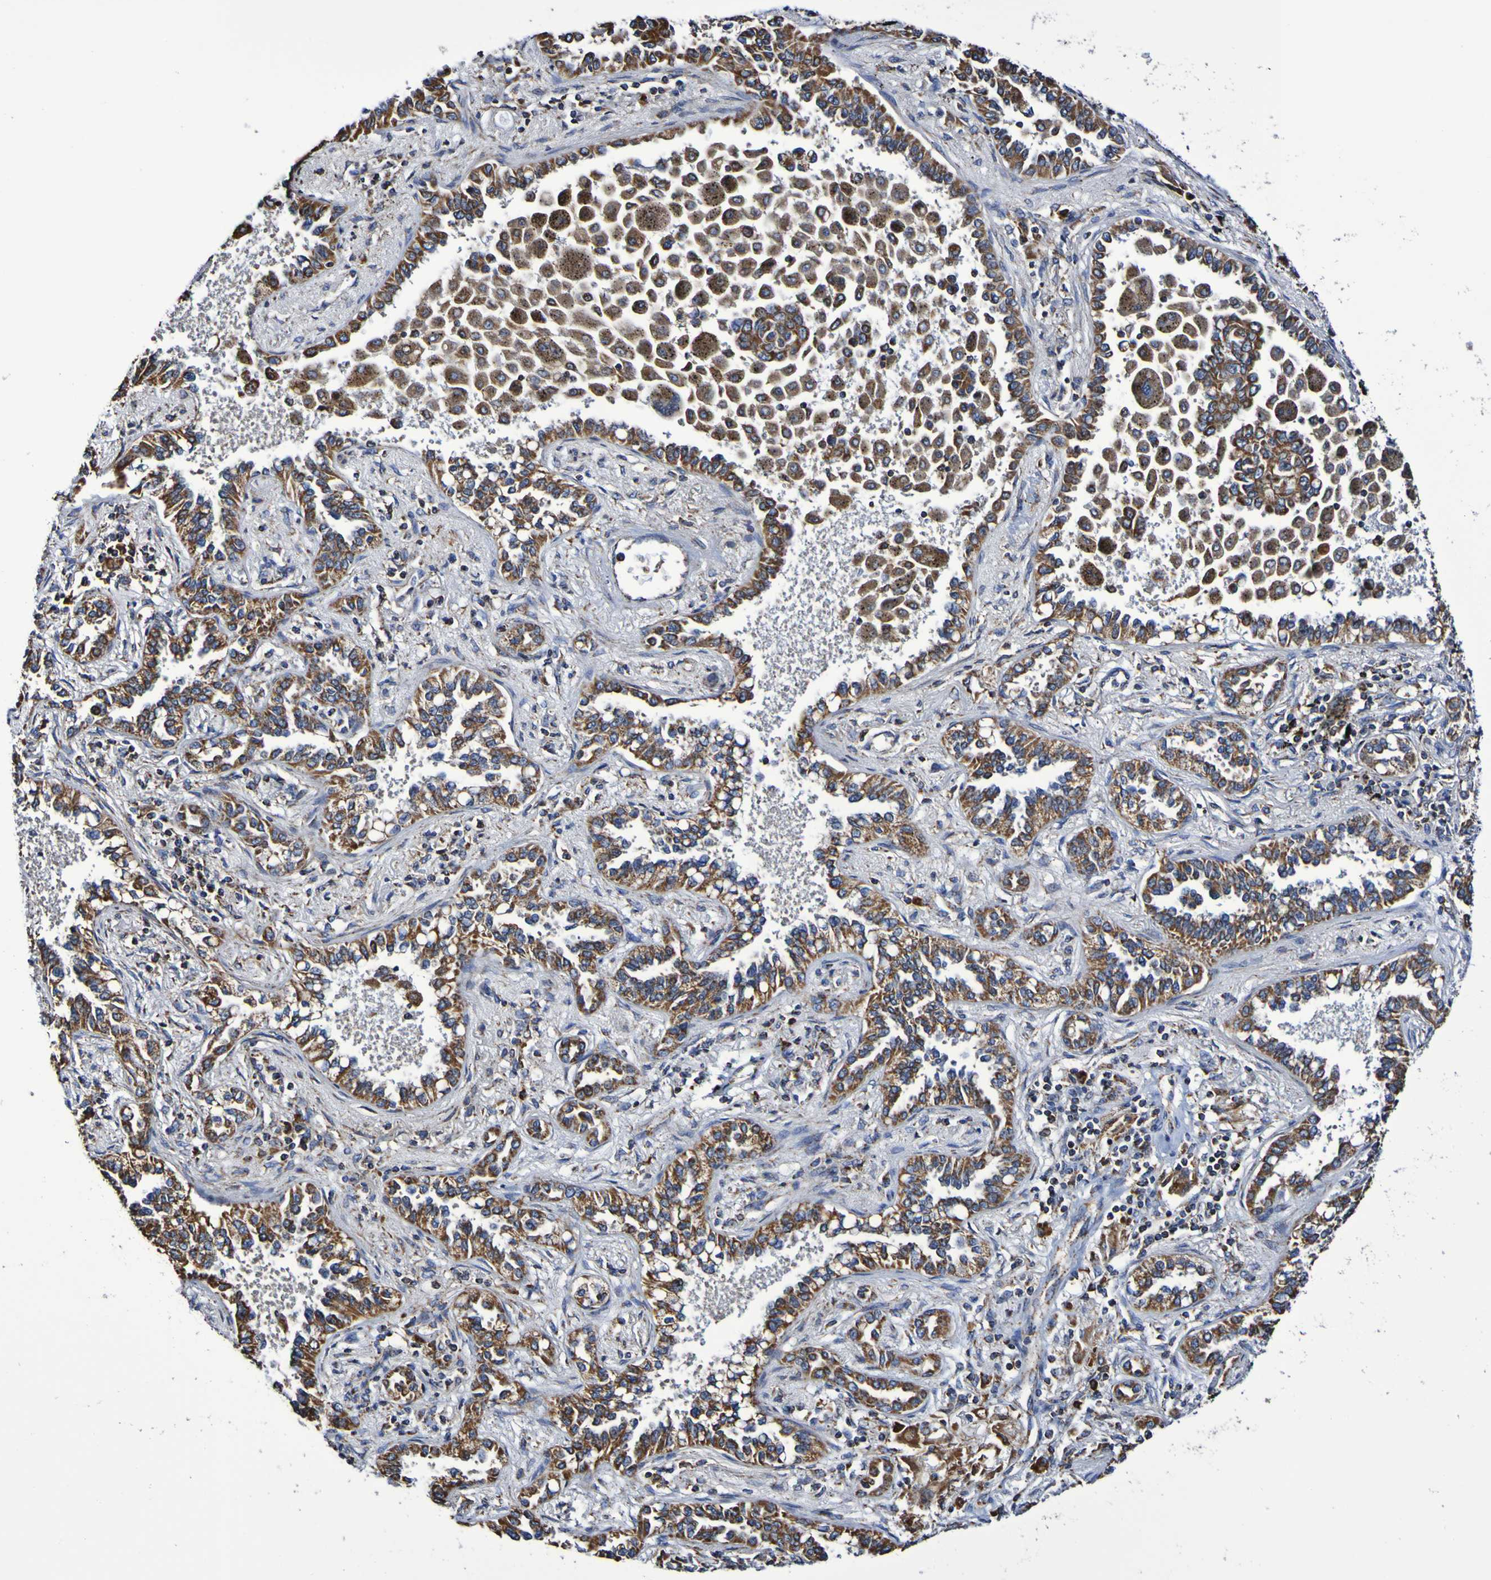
{"staining": {"intensity": "moderate", "quantity": ">75%", "location": "cytoplasmic/membranous"}, "tissue": "lung cancer", "cell_type": "Tumor cells", "image_type": "cancer", "snomed": [{"axis": "morphology", "description": "Normal tissue, NOS"}, {"axis": "morphology", "description": "Adenocarcinoma, NOS"}, {"axis": "topography", "description": "Lung"}], "caption": "An image of lung adenocarcinoma stained for a protein reveals moderate cytoplasmic/membranous brown staining in tumor cells.", "gene": "IL18R1", "patient": {"sex": "male", "age": 59}}